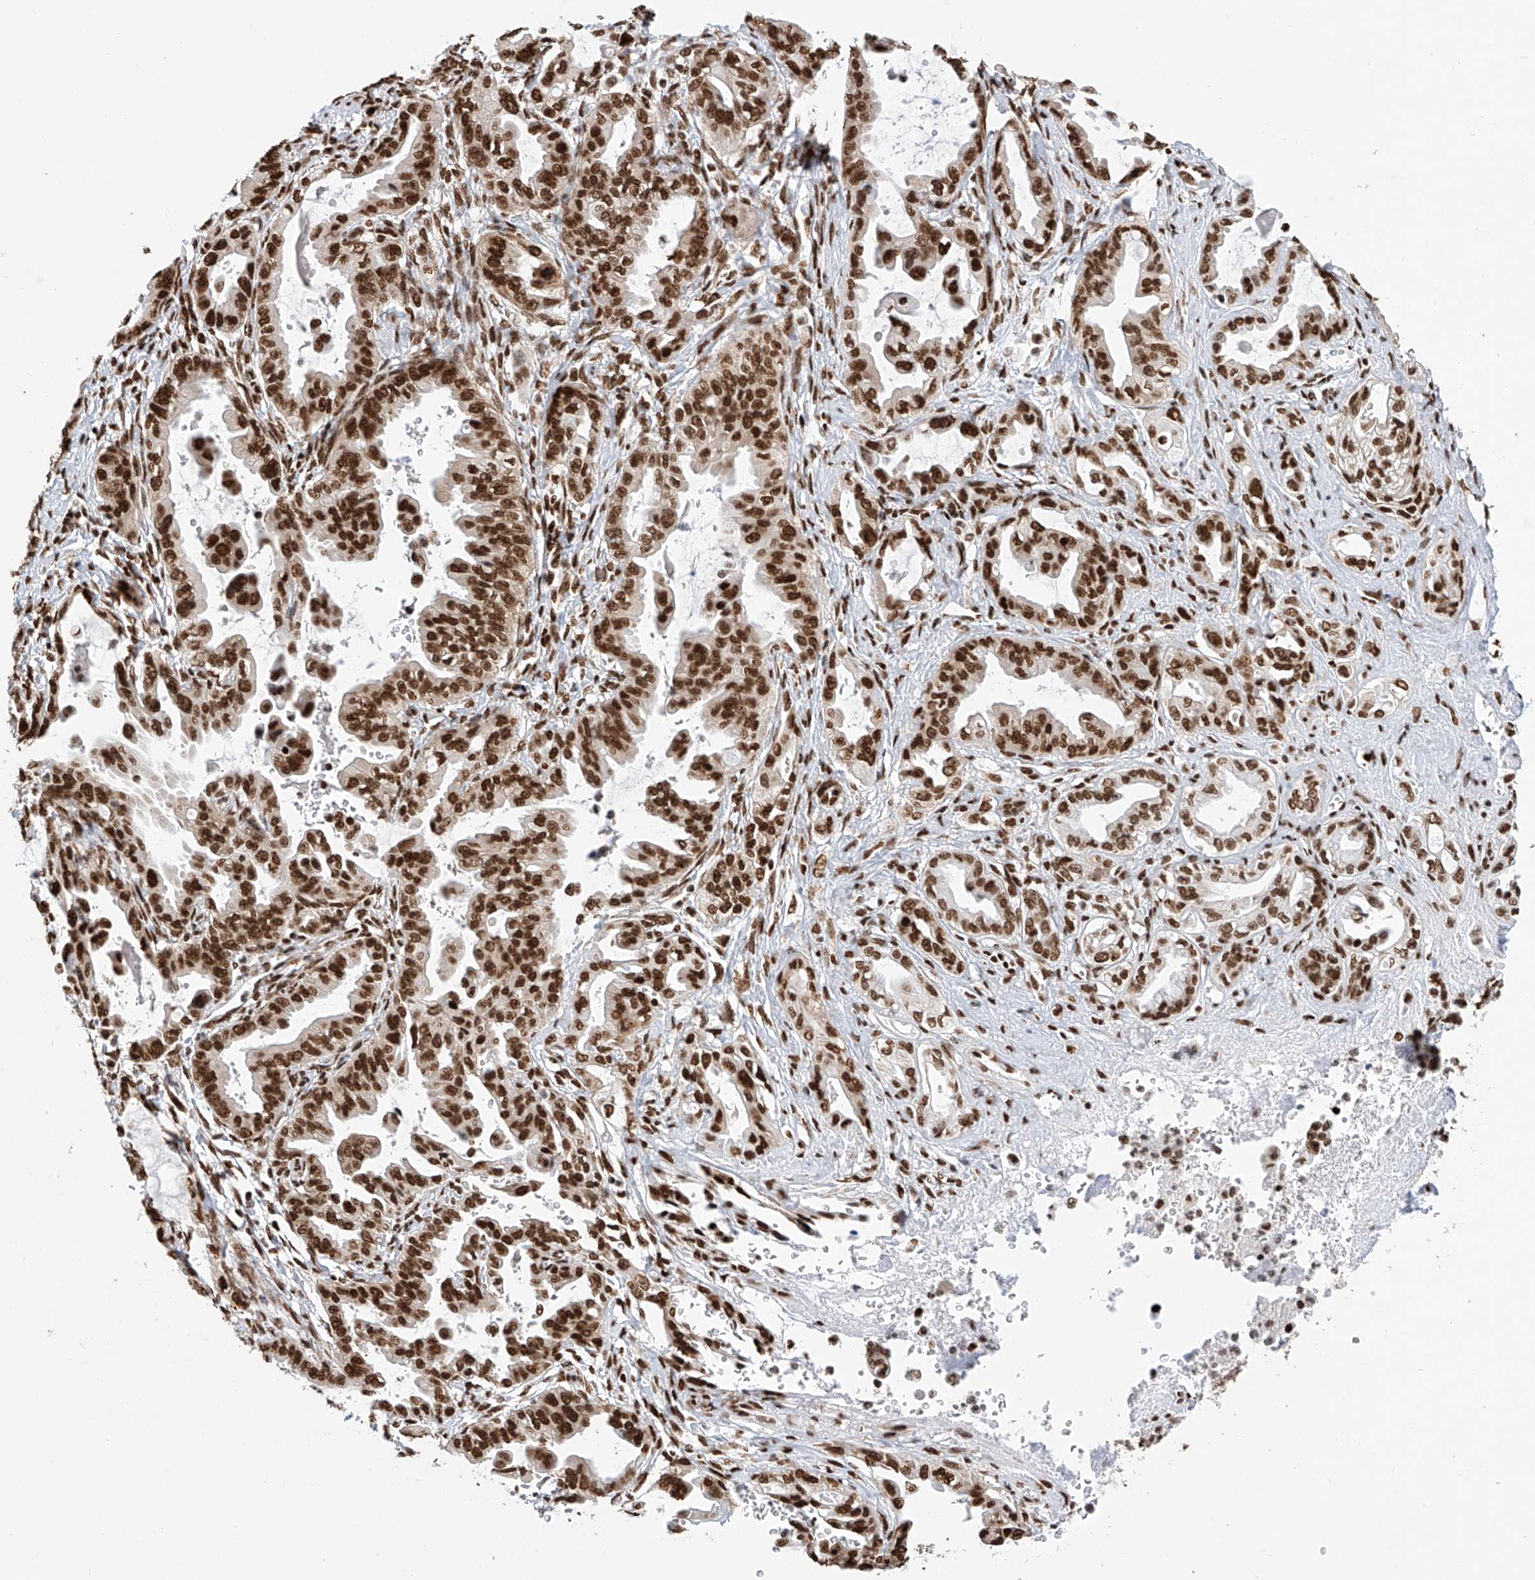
{"staining": {"intensity": "strong", "quantity": ">75%", "location": "nuclear"}, "tissue": "pancreatic cancer", "cell_type": "Tumor cells", "image_type": "cancer", "snomed": [{"axis": "morphology", "description": "Adenocarcinoma, NOS"}, {"axis": "topography", "description": "Pancreas"}], "caption": "Protein staining of pancreatic cancer tissue shows strong nuclear expression in about >75% of tumor cells. (IHC, brightfield microscopy, high magnification).", "gene": "SRSF6", "patient": {"sex": "male", "age": 70}}